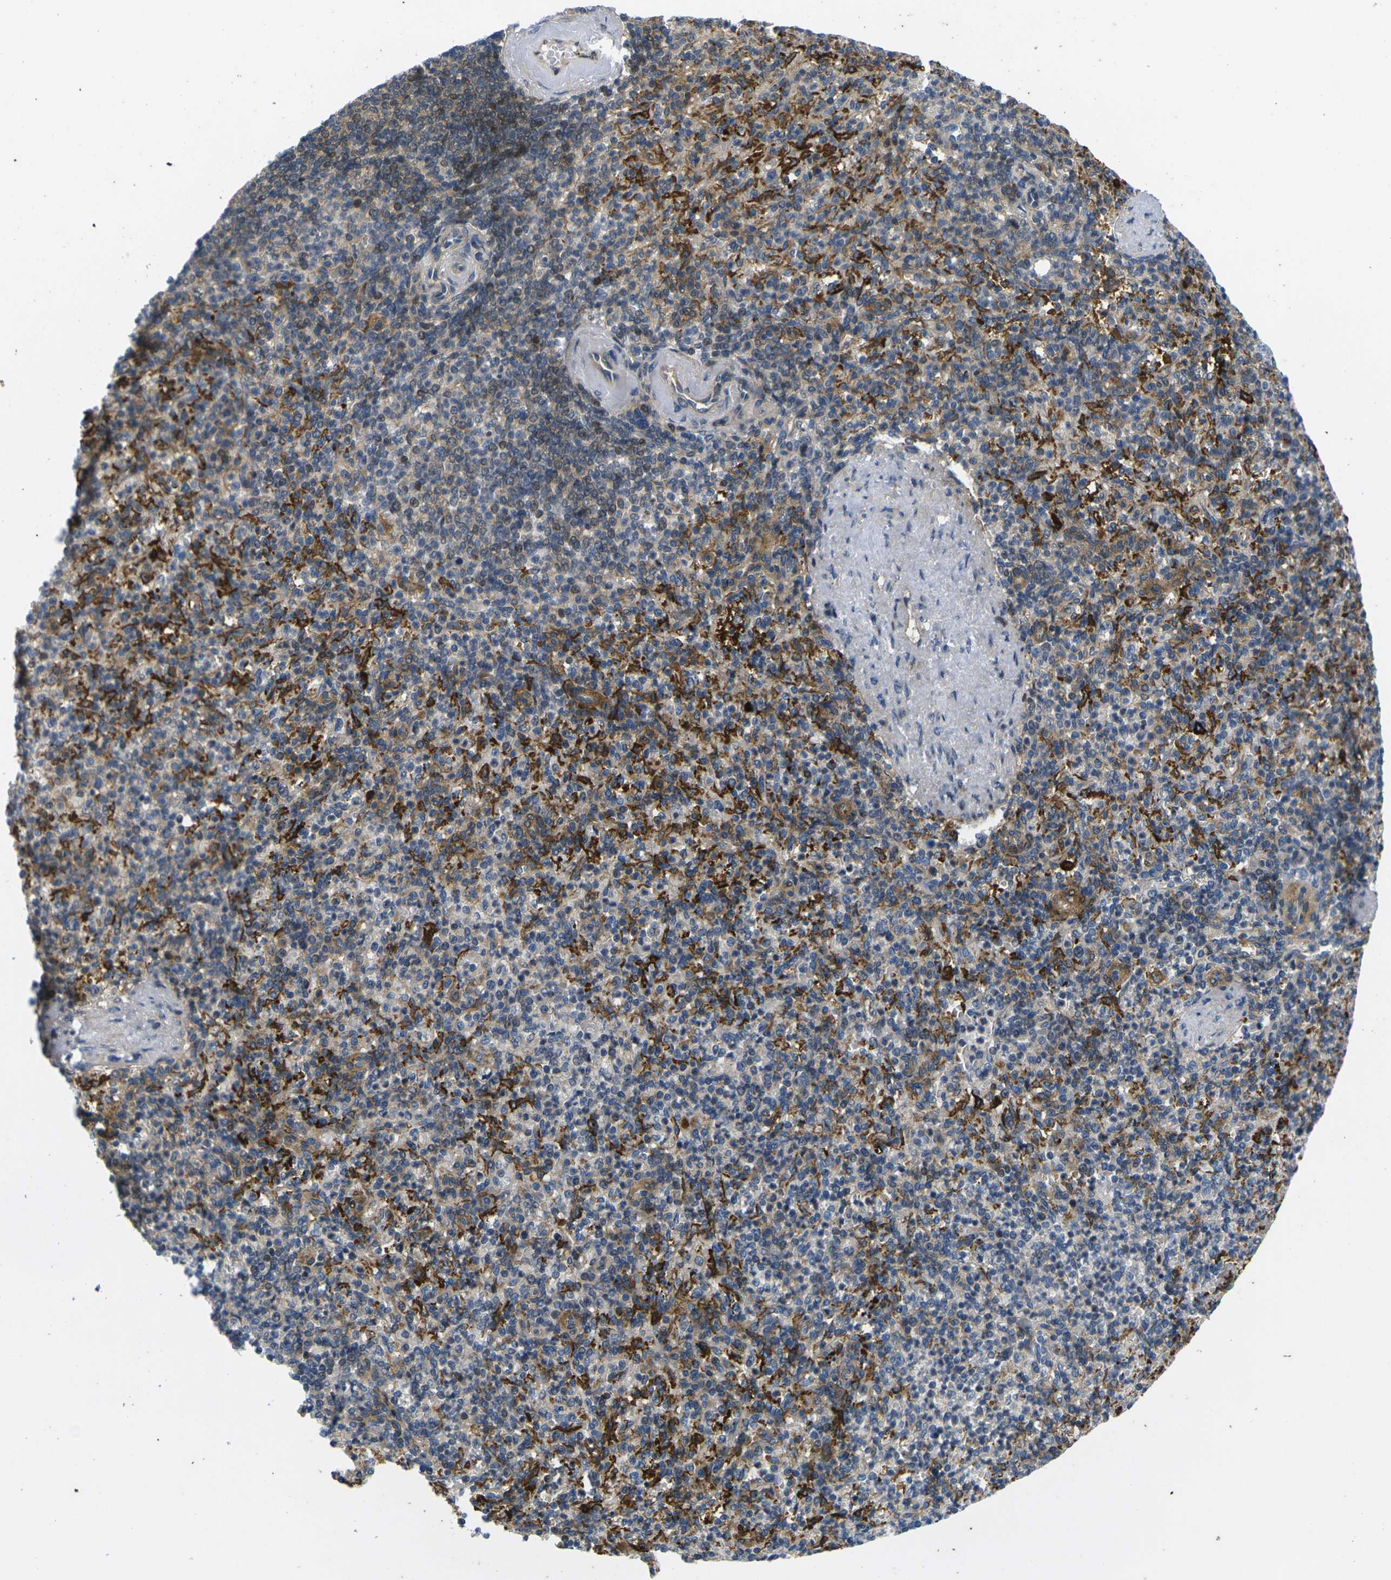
{"staining": {"intensity": "moderate", "quantity": "25%-75%", "location": "cytoplasmic/membranous"}, "tissue": "spleen", "cell_type": "Cells in red pulp", "image_type": "normal", "snomed": [{"axis": "morphology", "description": "Normal tissue, NOS"}, {"axis": "topography", "description": "Spleen"}], "caption": "Protein expression analysis of benign human spleen reveals moderate cytoplasmic/membranous positivity in approximately 25%-75% of cells in red pulp.", "gene": "ROBO2", "patient": {"sex": "female", "age": 74}}